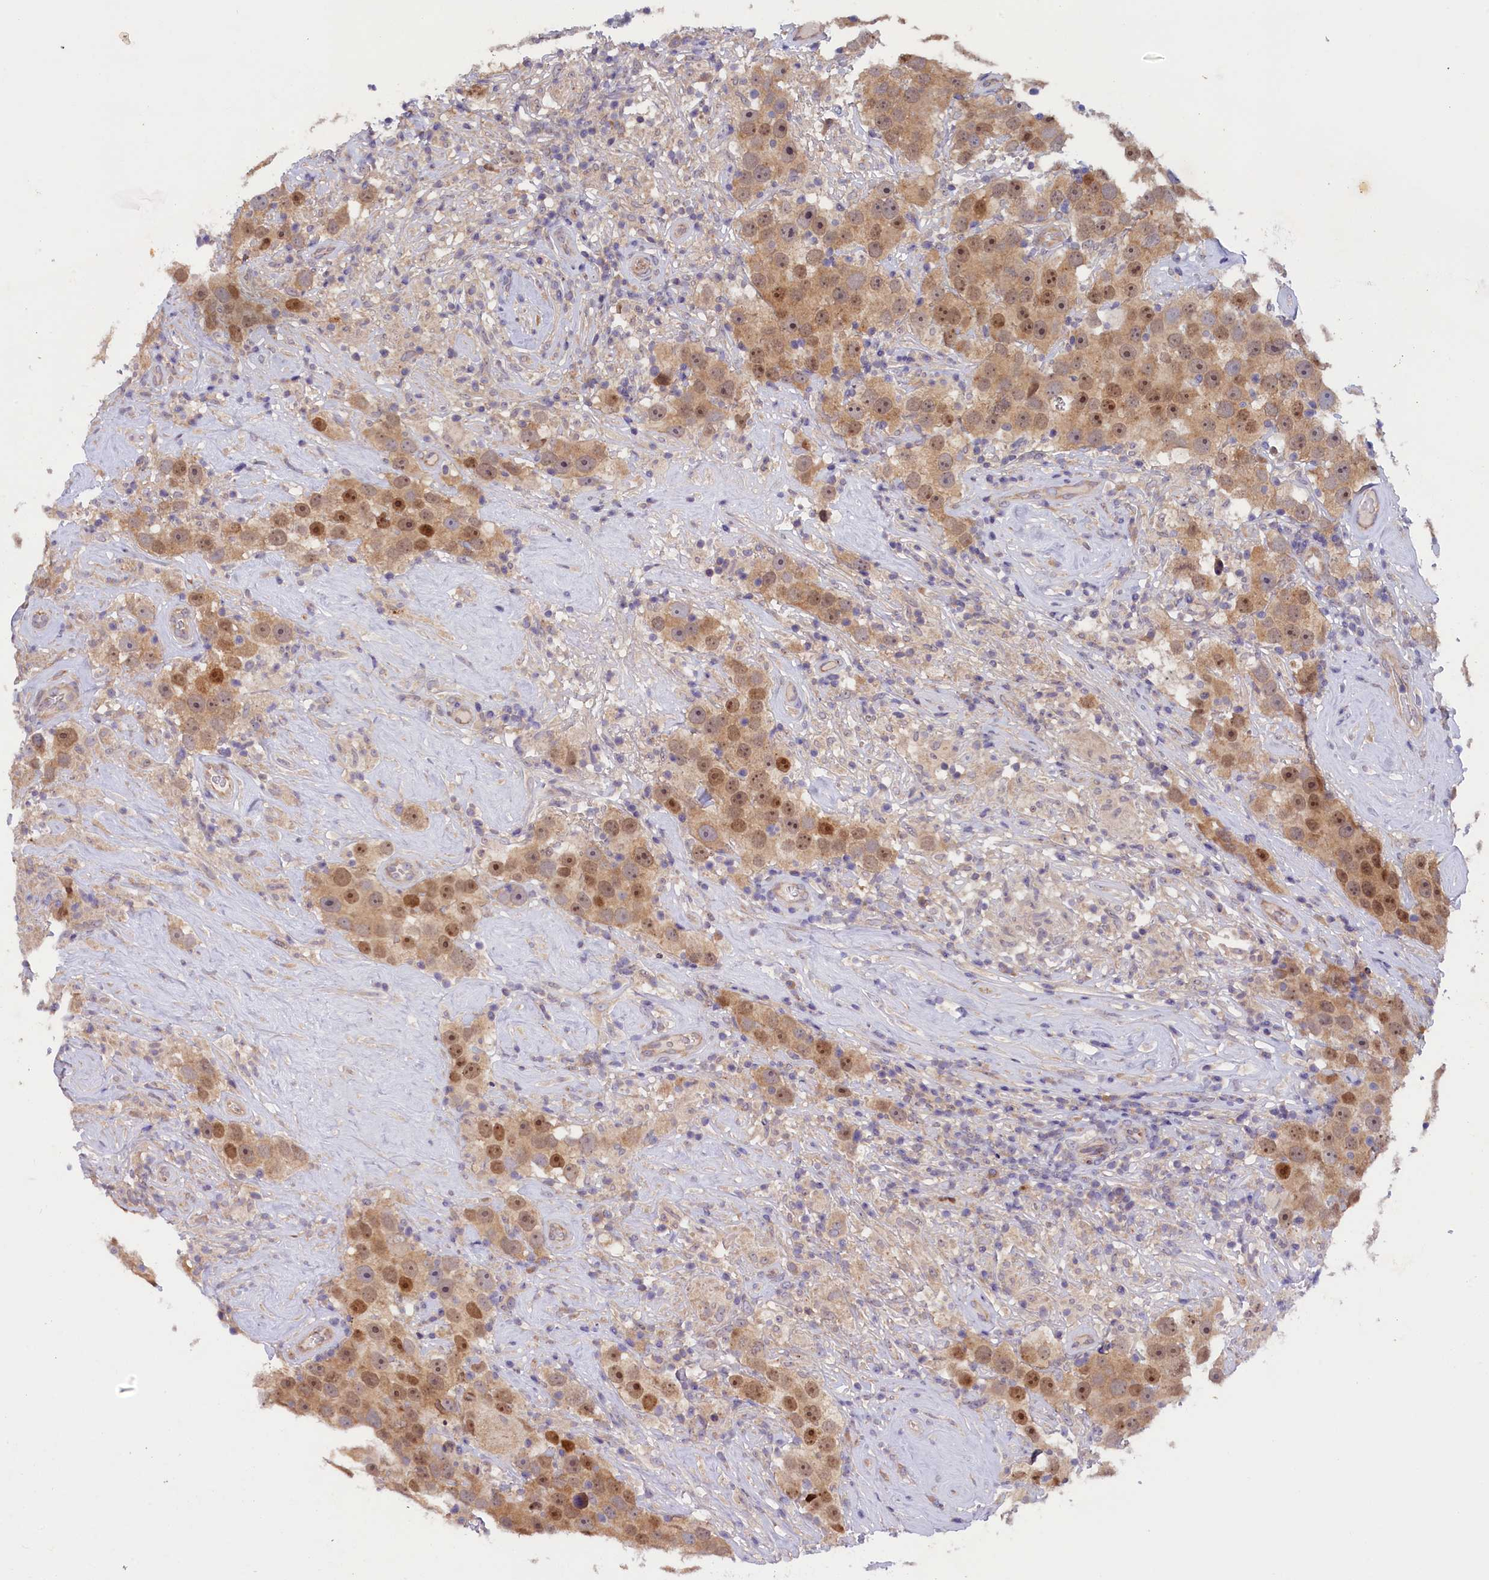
{"staining": {"intensity": "moderate", "quantity": ">75%", "location": "cytoplasmic/membranous,nuclear"}, "tissue": "testis cancer", "cell_type": "Tumor cells", "image_type": "cancer", "snomed": [{"axis": "morphology", "description": "Seminoma, NOS"}, {"axis": "topography", "description": "Testis"}], "caption": "This is an image of immunohistochemistry (IHC) staining of seminoma (testis), which shows moderate expression in the cytoplasmic/membranous and nuclear of tumor cells.", "gene": "CCDC9B", "patient": {"sex": "male", "age": 49}}